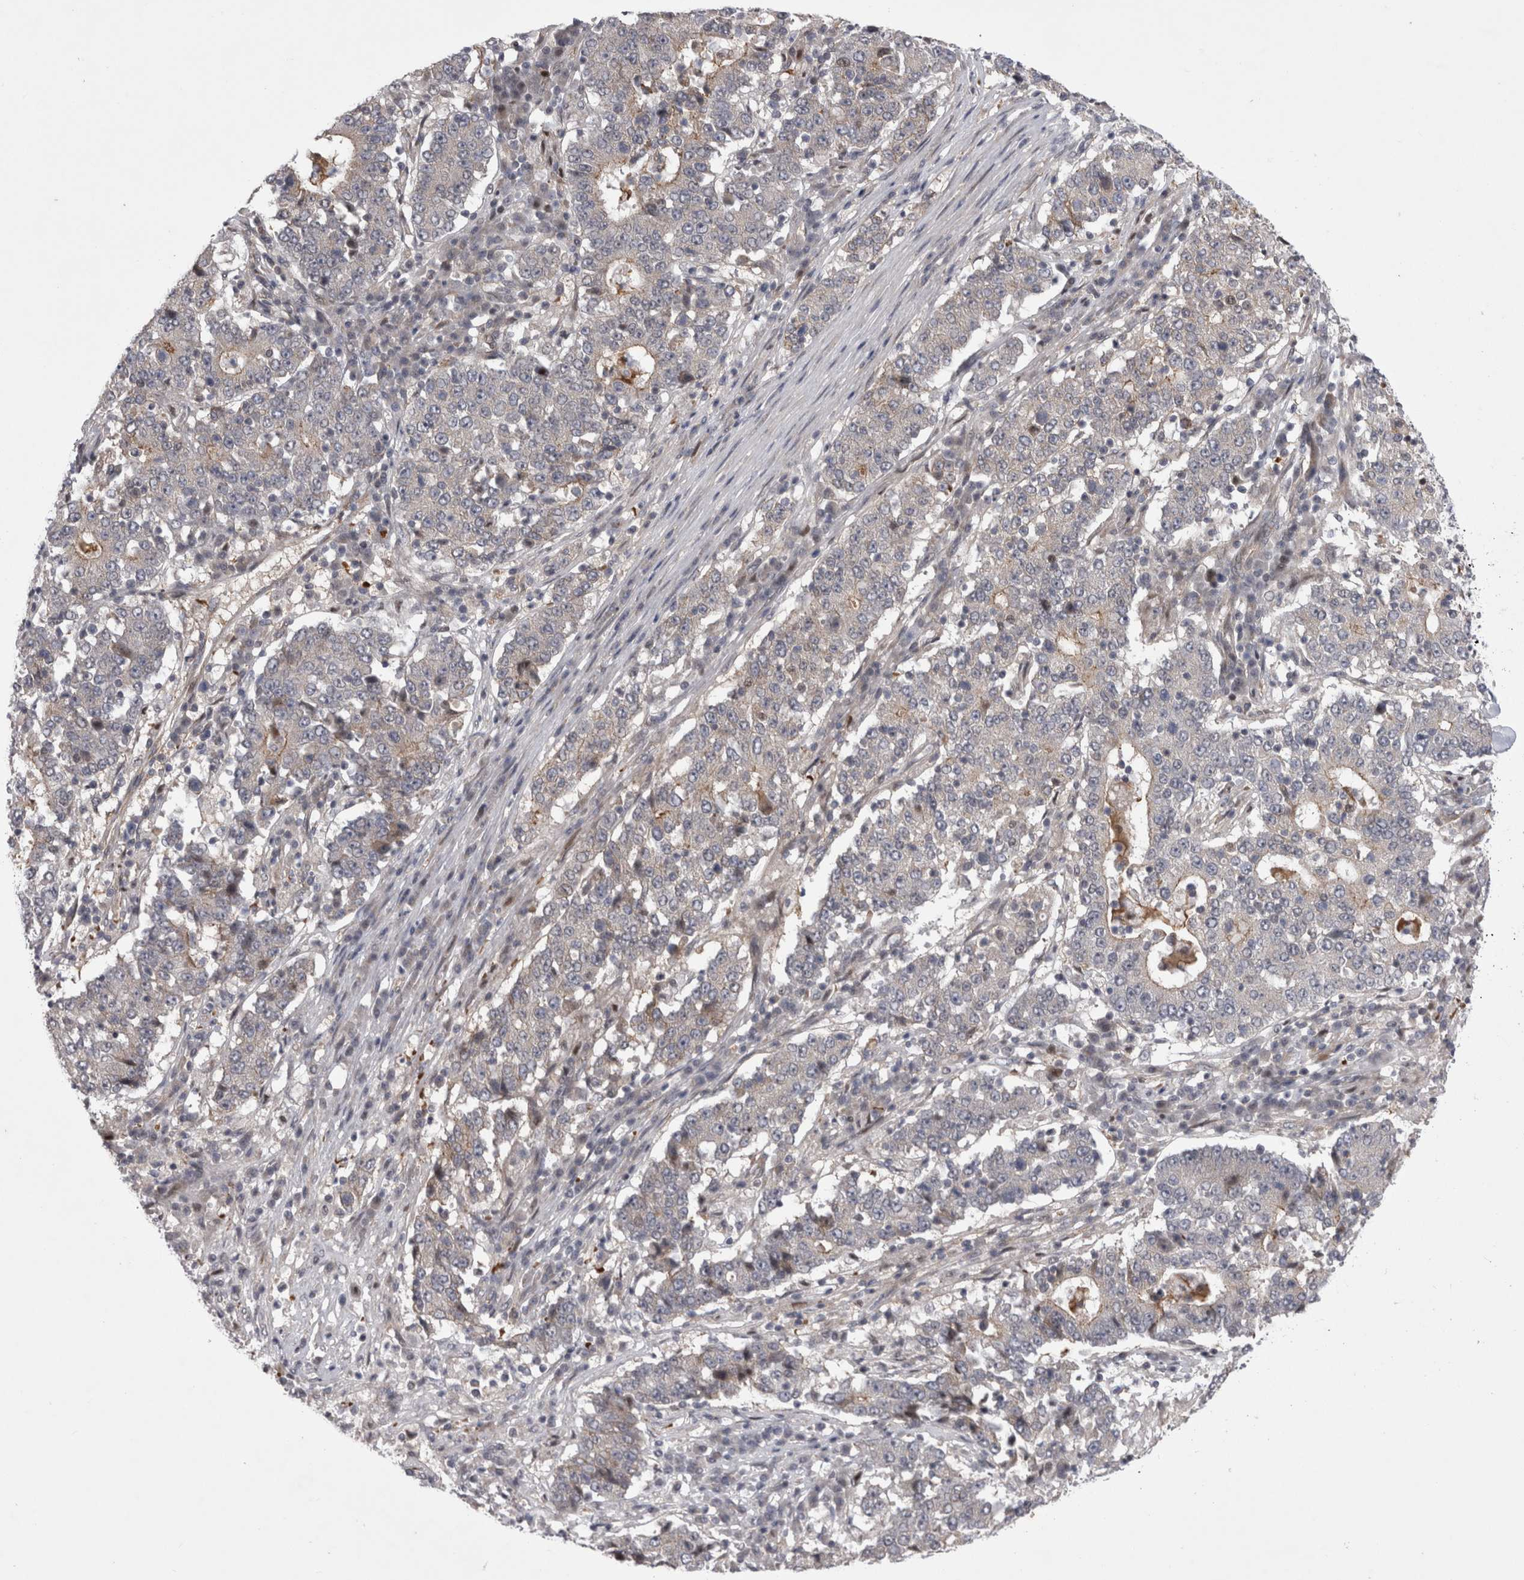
{"staining": {"intensity": "negative", "quantity": "none", "location": "none"}, "tissue": "stomach cancer", "cell_type": "Tumor cells", "image_type": "cancer", "snomed": [{"axis": "morphology", "description": "Adenocarcinoma, NOS"}, {"axis": "topography", "description": "Stomach"}], "caption": "A high-resolution image shows immunohistochemistry staining of stomach cancer (adenocarcinoma), which exhibits no significant positivity in tumor cells. The staining was performed using DAB (3,3'-diaminobenzidine) to visualize the protein expression in brown, while the nuclei were stained in blue with hematoxylin (Magnification: 20x).", "gene": "NENF", "patient": {"sex": "male", "age": 59}}